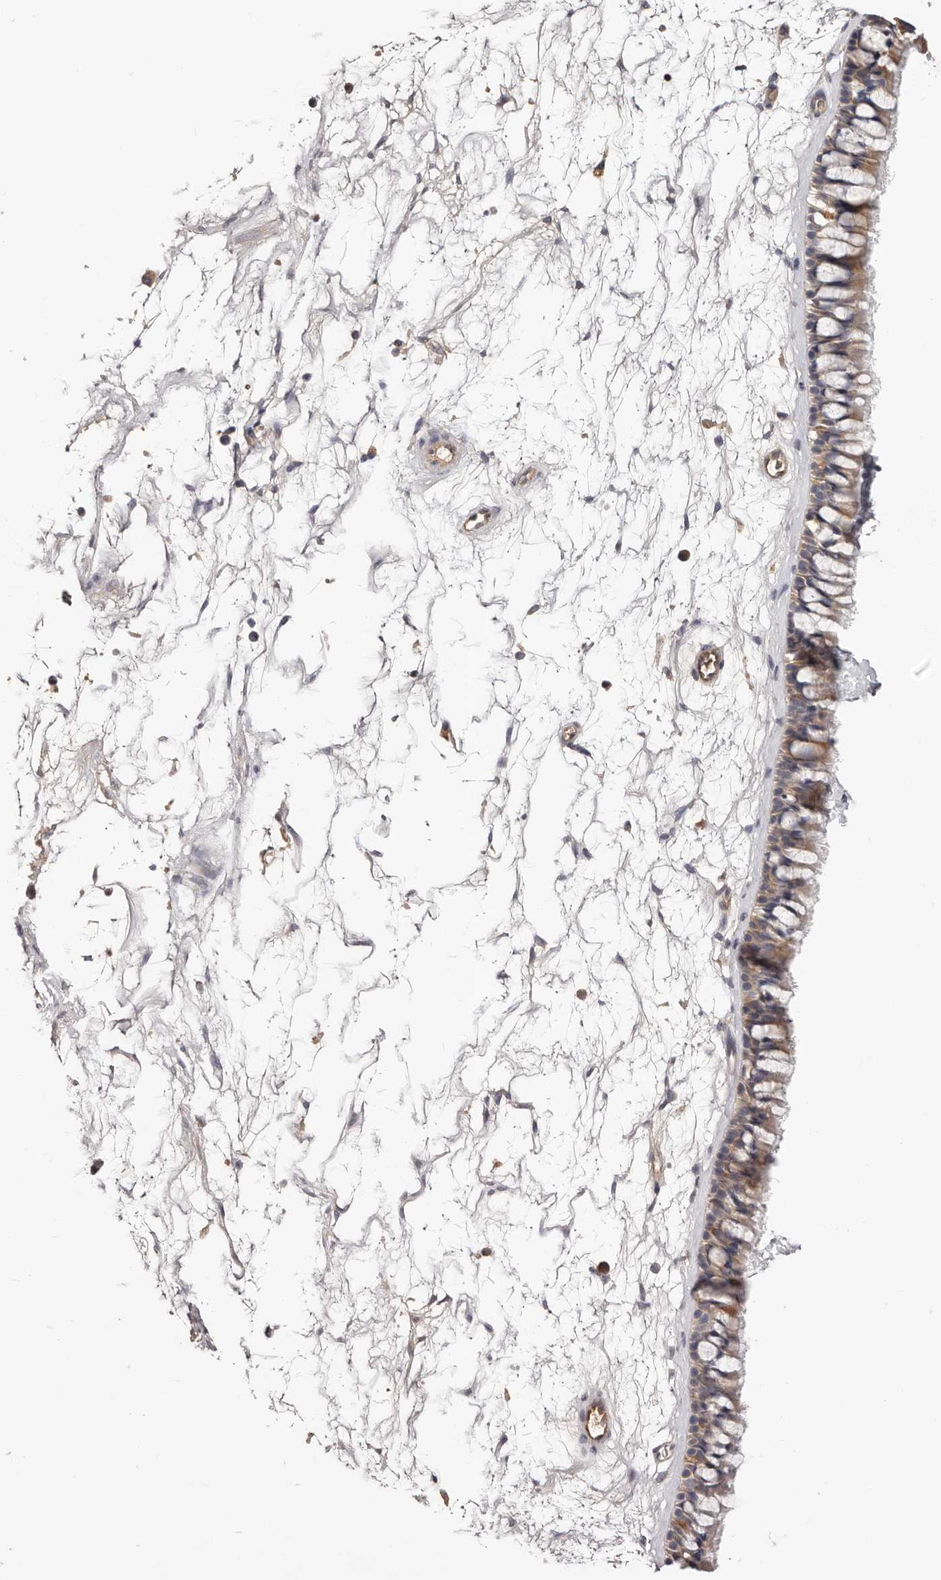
{"staining": {"intensity": "moderate", "quantity": ">75%", "location": "cytoplasmic/membranous"}, "tissue": "nasopharynx", "cell_type": "Respiratory epithelial cells", "image_type": "normal", "snomed": [{"axis": "morphology", "description": "Normal tissue, NOS"}, {"axis": "topography", "description": "Nasopharynx"}], "caption": "IHC (DAB (3,3'-diaminobenzidine)) staining of unremarkable nasopharynx reveals moderate cytoplasmic/membranous protein expression in about >75% of respiratory epithelial cells. (DAB IHC, brown staining for protein, blue staining for nuclei).", "gene": "LTV1", "patient": {"sex": "male", "age": 64}}